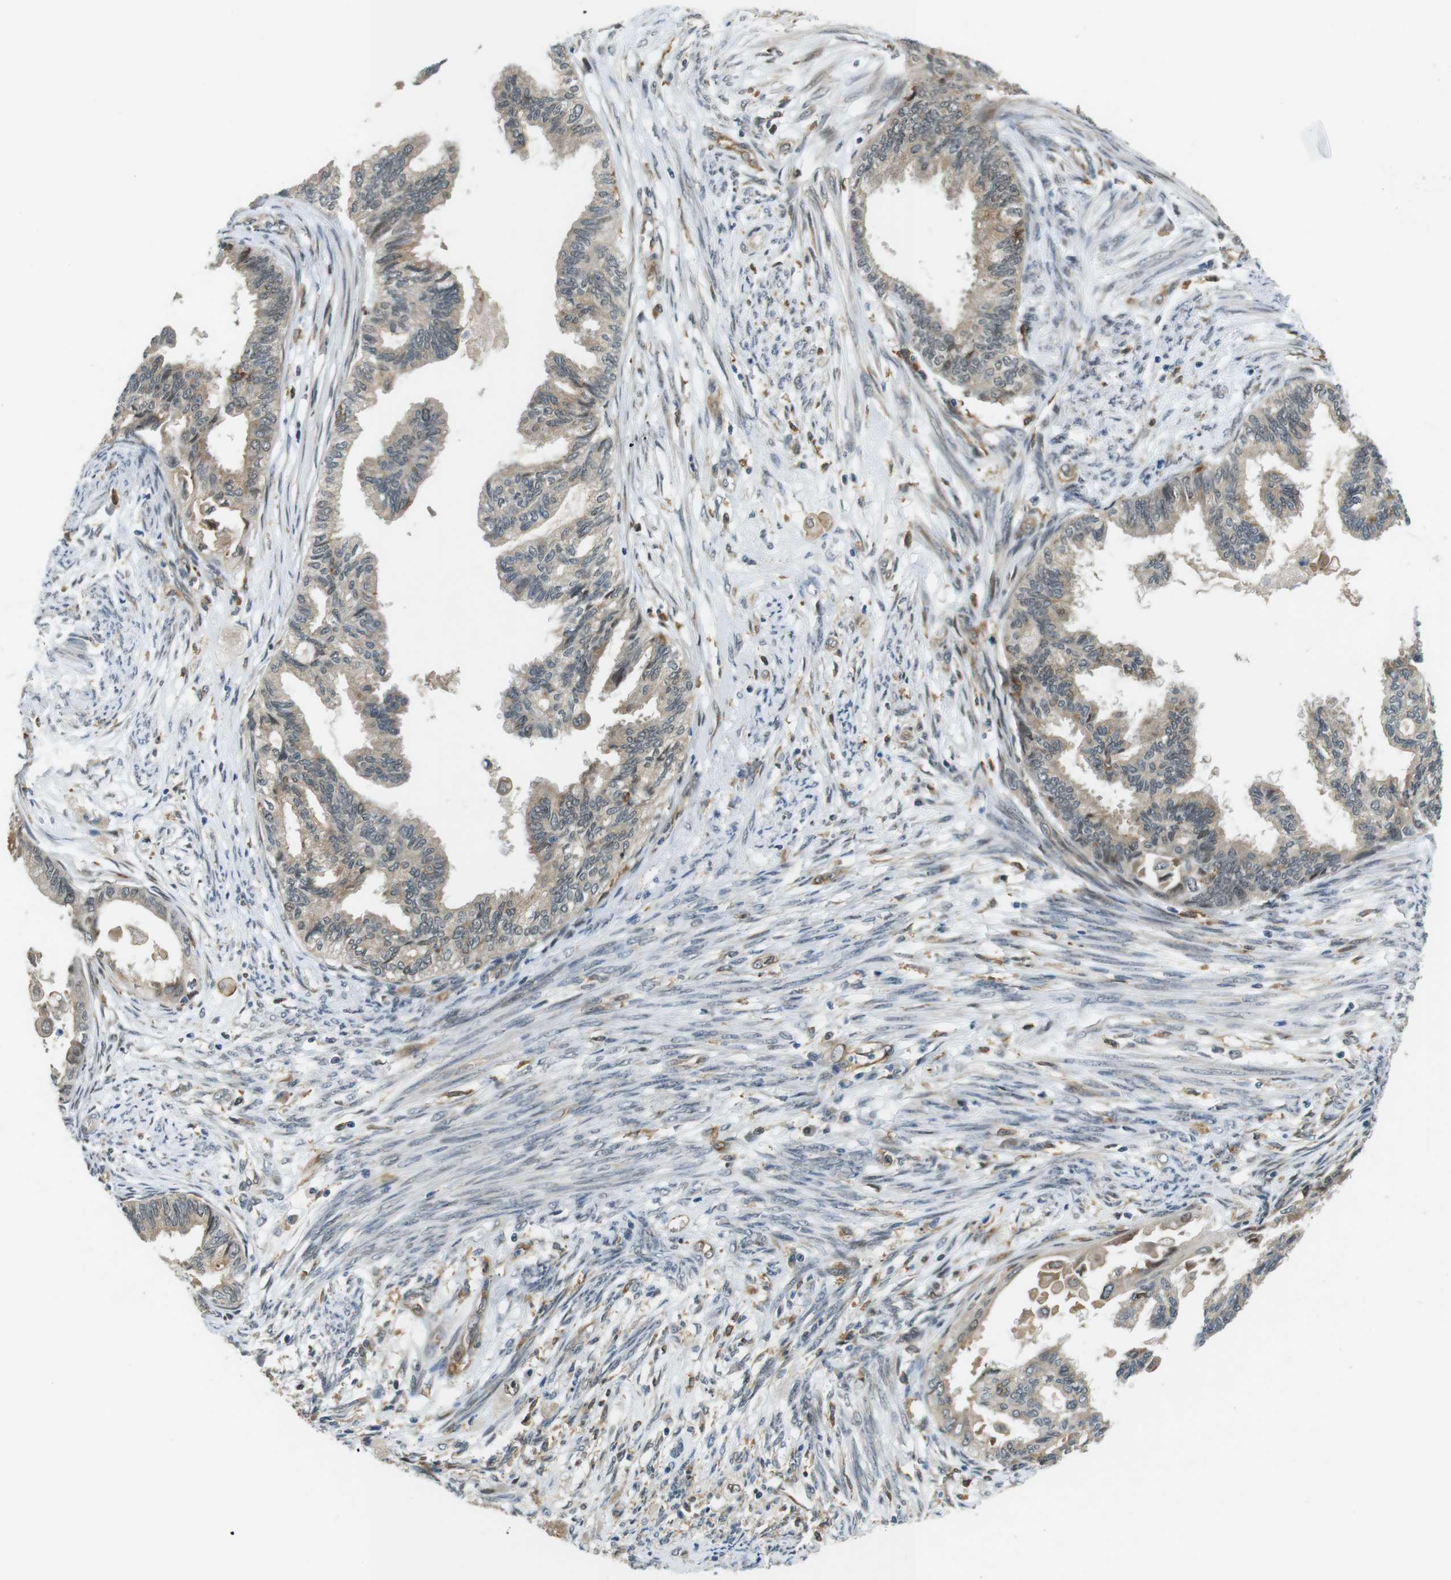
{"staining": {"intensity": "weak", "quantity": ">75%", "location": "cytoplasmic/membranous"}, "tissue": "cervical cancer", "cell_type": "Tumor cells", "image_type": "cancer", "snomed": [{"axis": "morphology", "description": "Normal tissue, NOS"}, {"axis": "morphology", "description": "Adenocarcinoma, NOS"}, {"axis": "topography", "description": "Cervix"}, {"axis": "topography", "description": "Endometrium"}], "caption": "Immunohistochemistry (IHC) (DAB) staining of cervical cancer reveals weak cytoplasmic/membranous protein positivity in about >75% of tumor cells. The staining is performed using DAB brown chromogen to label protein expression. The nuclei are counter-stained blue using hematoxylin.", "gene": "PALD1", "patient": {"sex": "female", "age": 86}}